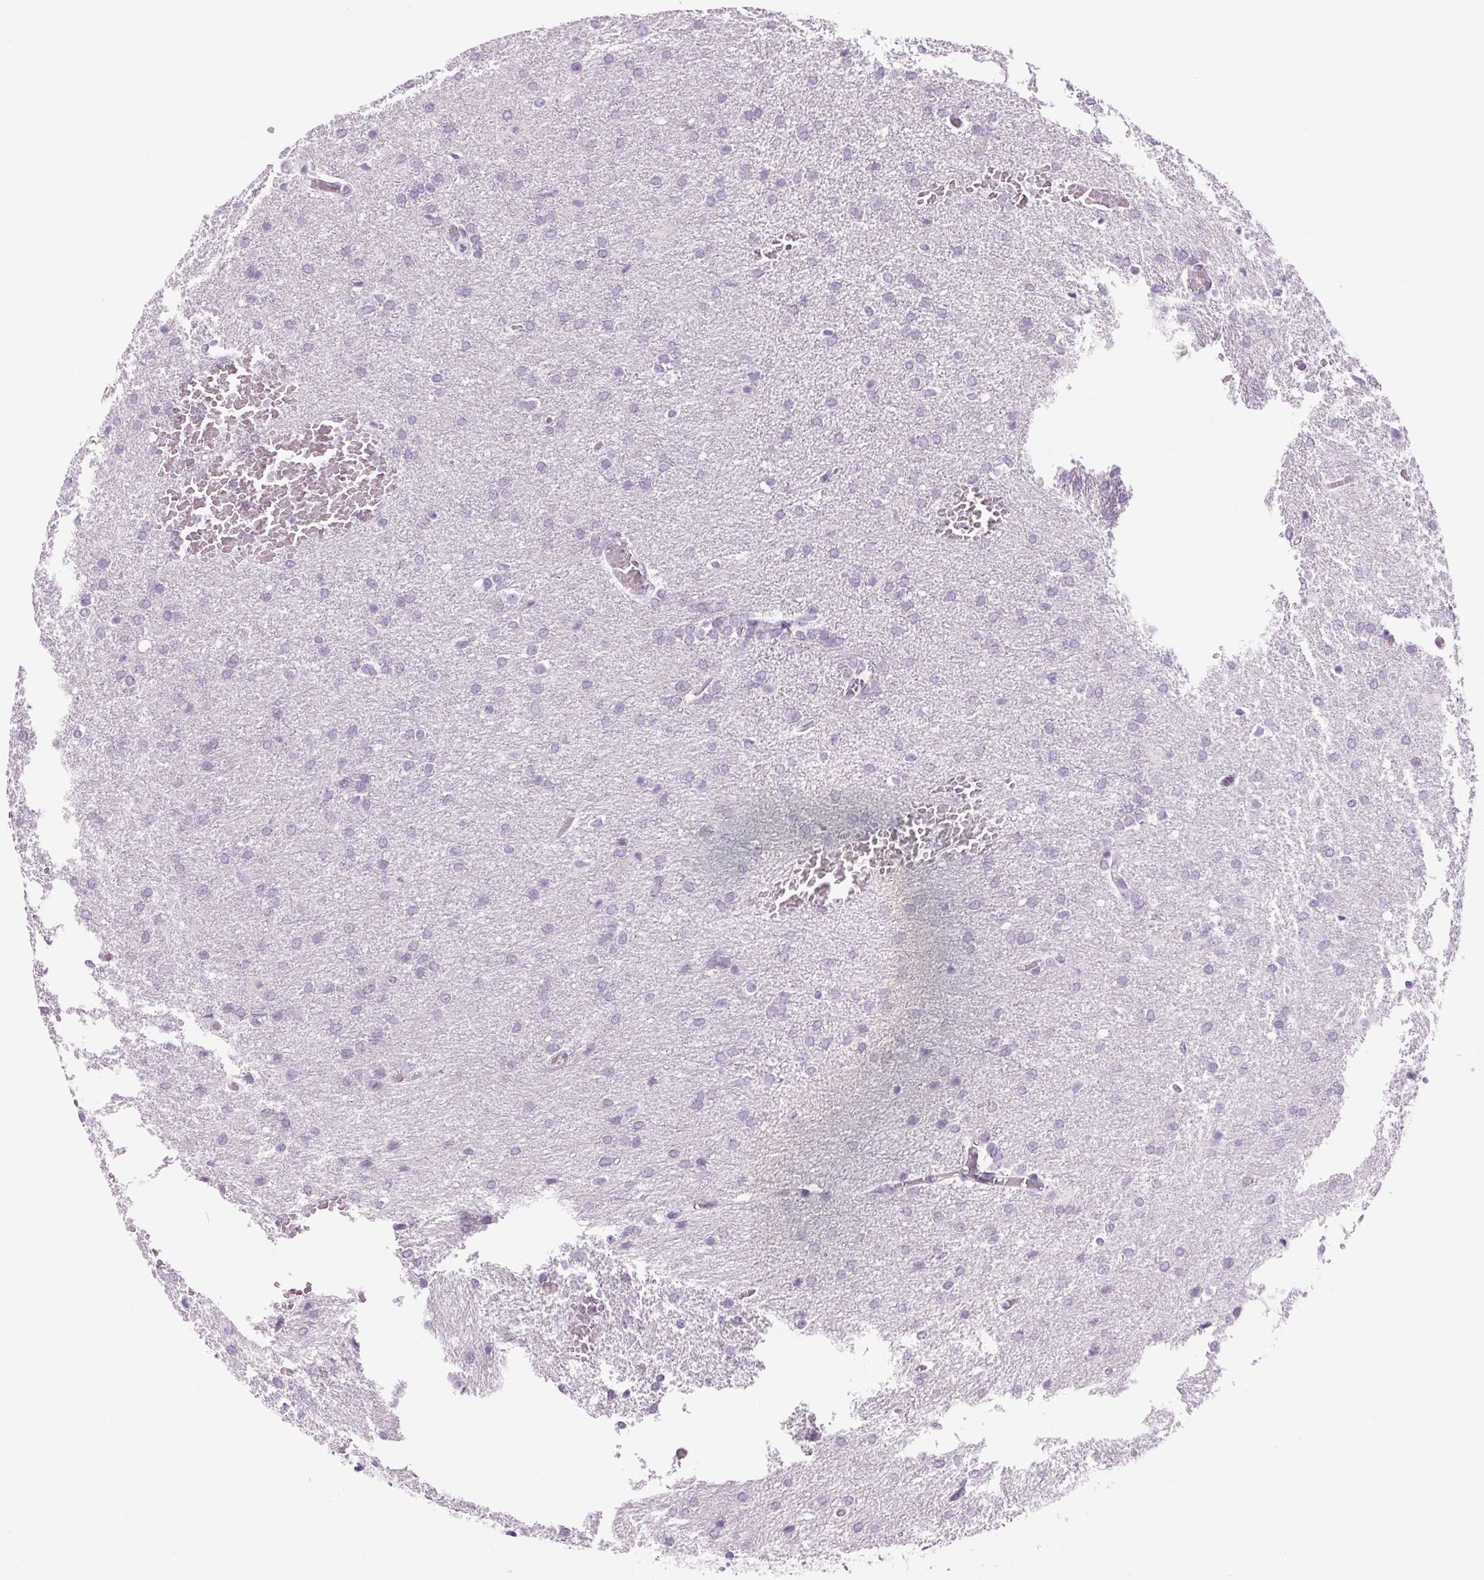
{"staining": {"intensity": "negative", "quantity": "none", "location": "none"}, "tissue": "glioma", "cell_type": "Tumor cells", "image_type": "cancer", "snomed": [{"axis": "morphology", "description": "Glioma, malignant, High grade"}, {"axis": "topography", "description": "Brain"}], "caption": "This is an IHC image of high-grade glioma (malignant). There is no positivity in tumor cells.", "gene": "LRP2", "patient": {"sex": "male", "age": 68}}